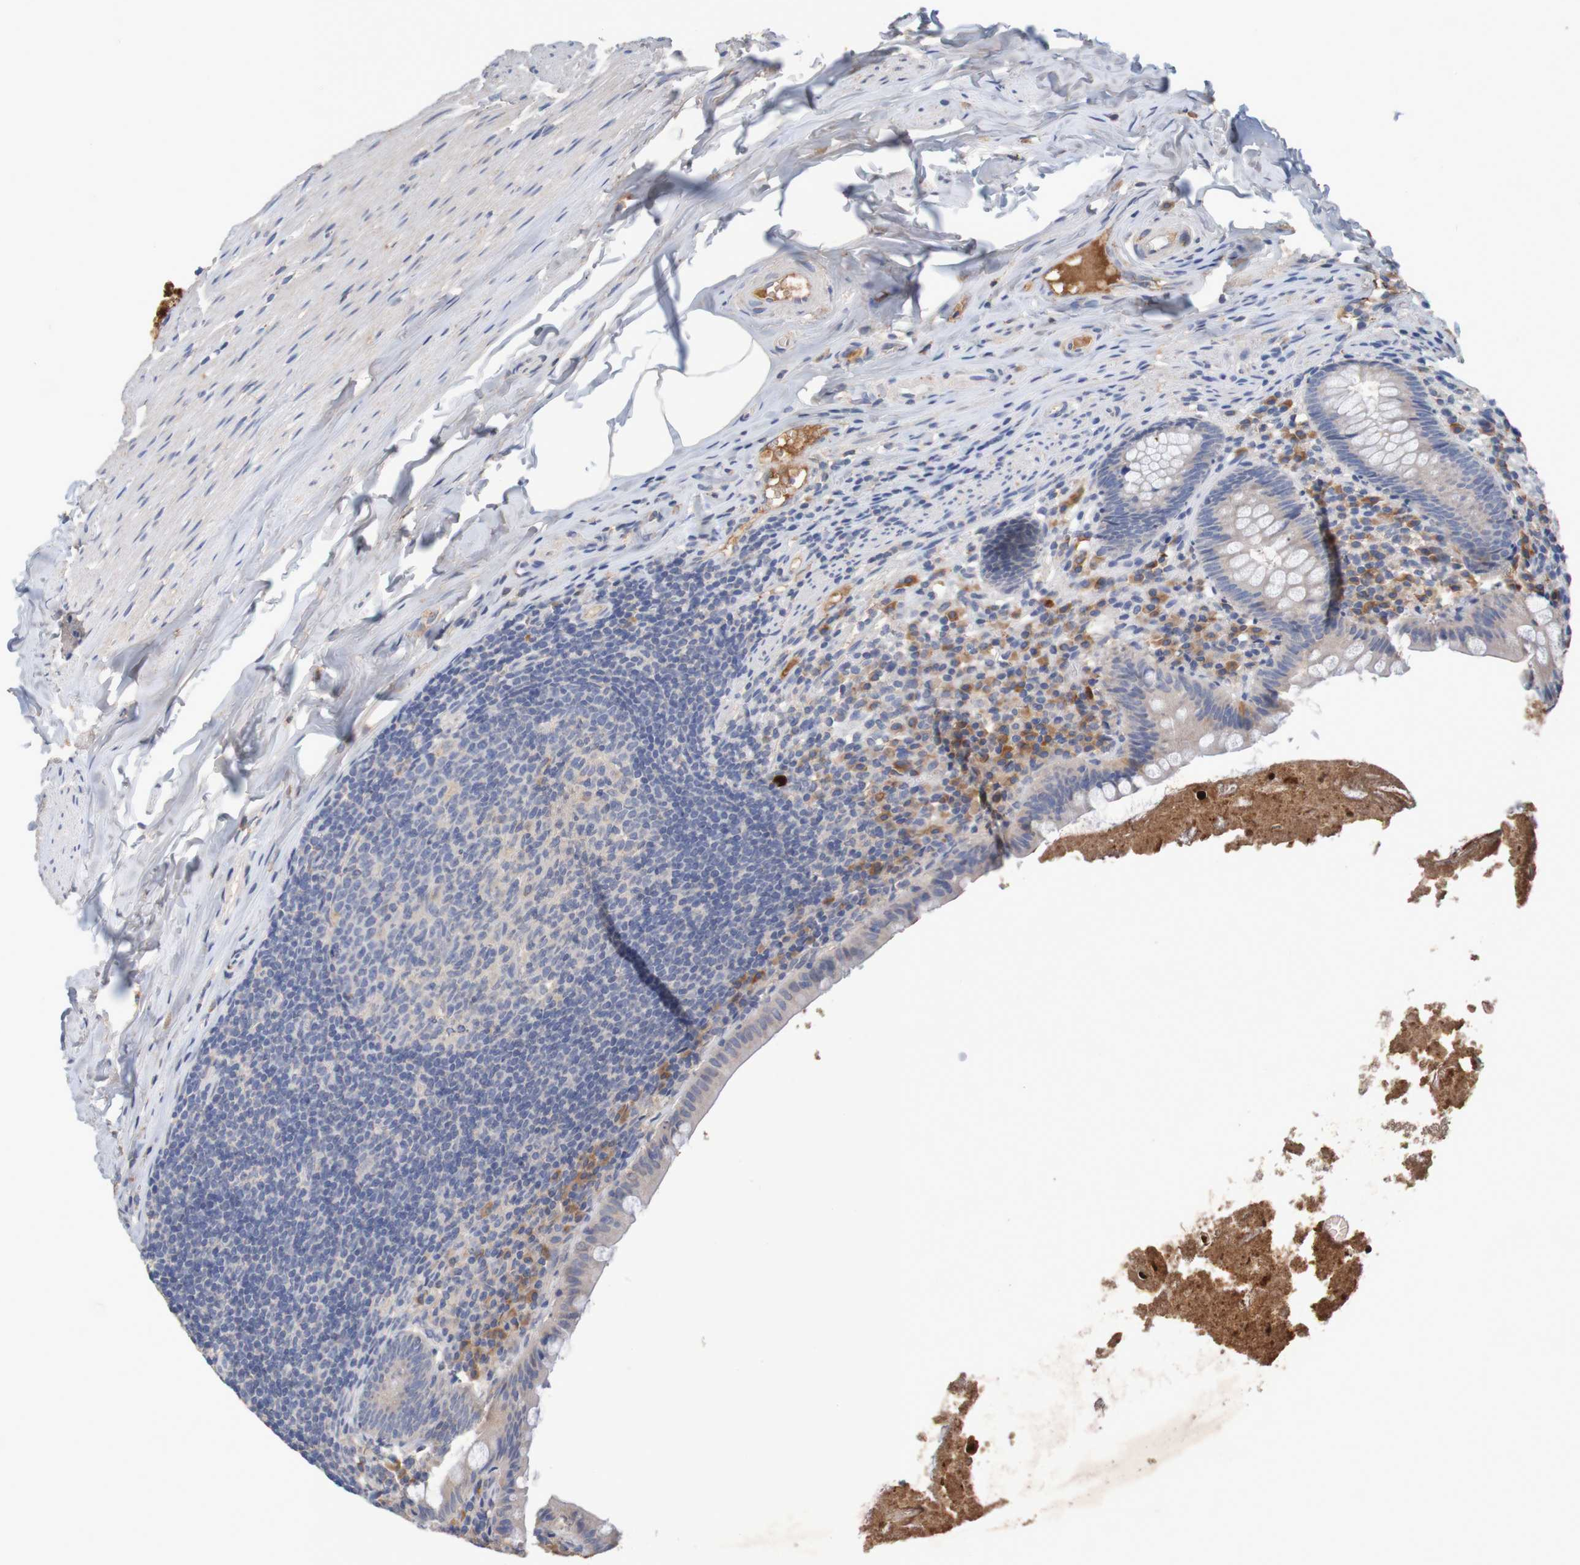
{"staining": {"intensity": "weak", "quantity": "<25%", "location": "cytoplasmic/membranous"}, "tissue": "appendix", "cell_type": "Glandular cells", "image_type": "normal", "snomed": [{"axis": "morphology", "description": "Normal tissue, NOS"}, {"axis": "topography", "description": "Appendix"}], "caption": "Human appendix stained for a protein using immunohistochemistry shows no expression in glandular cells.", "gene": "LTA", "patient": {"sex": "male", "age": 52}}